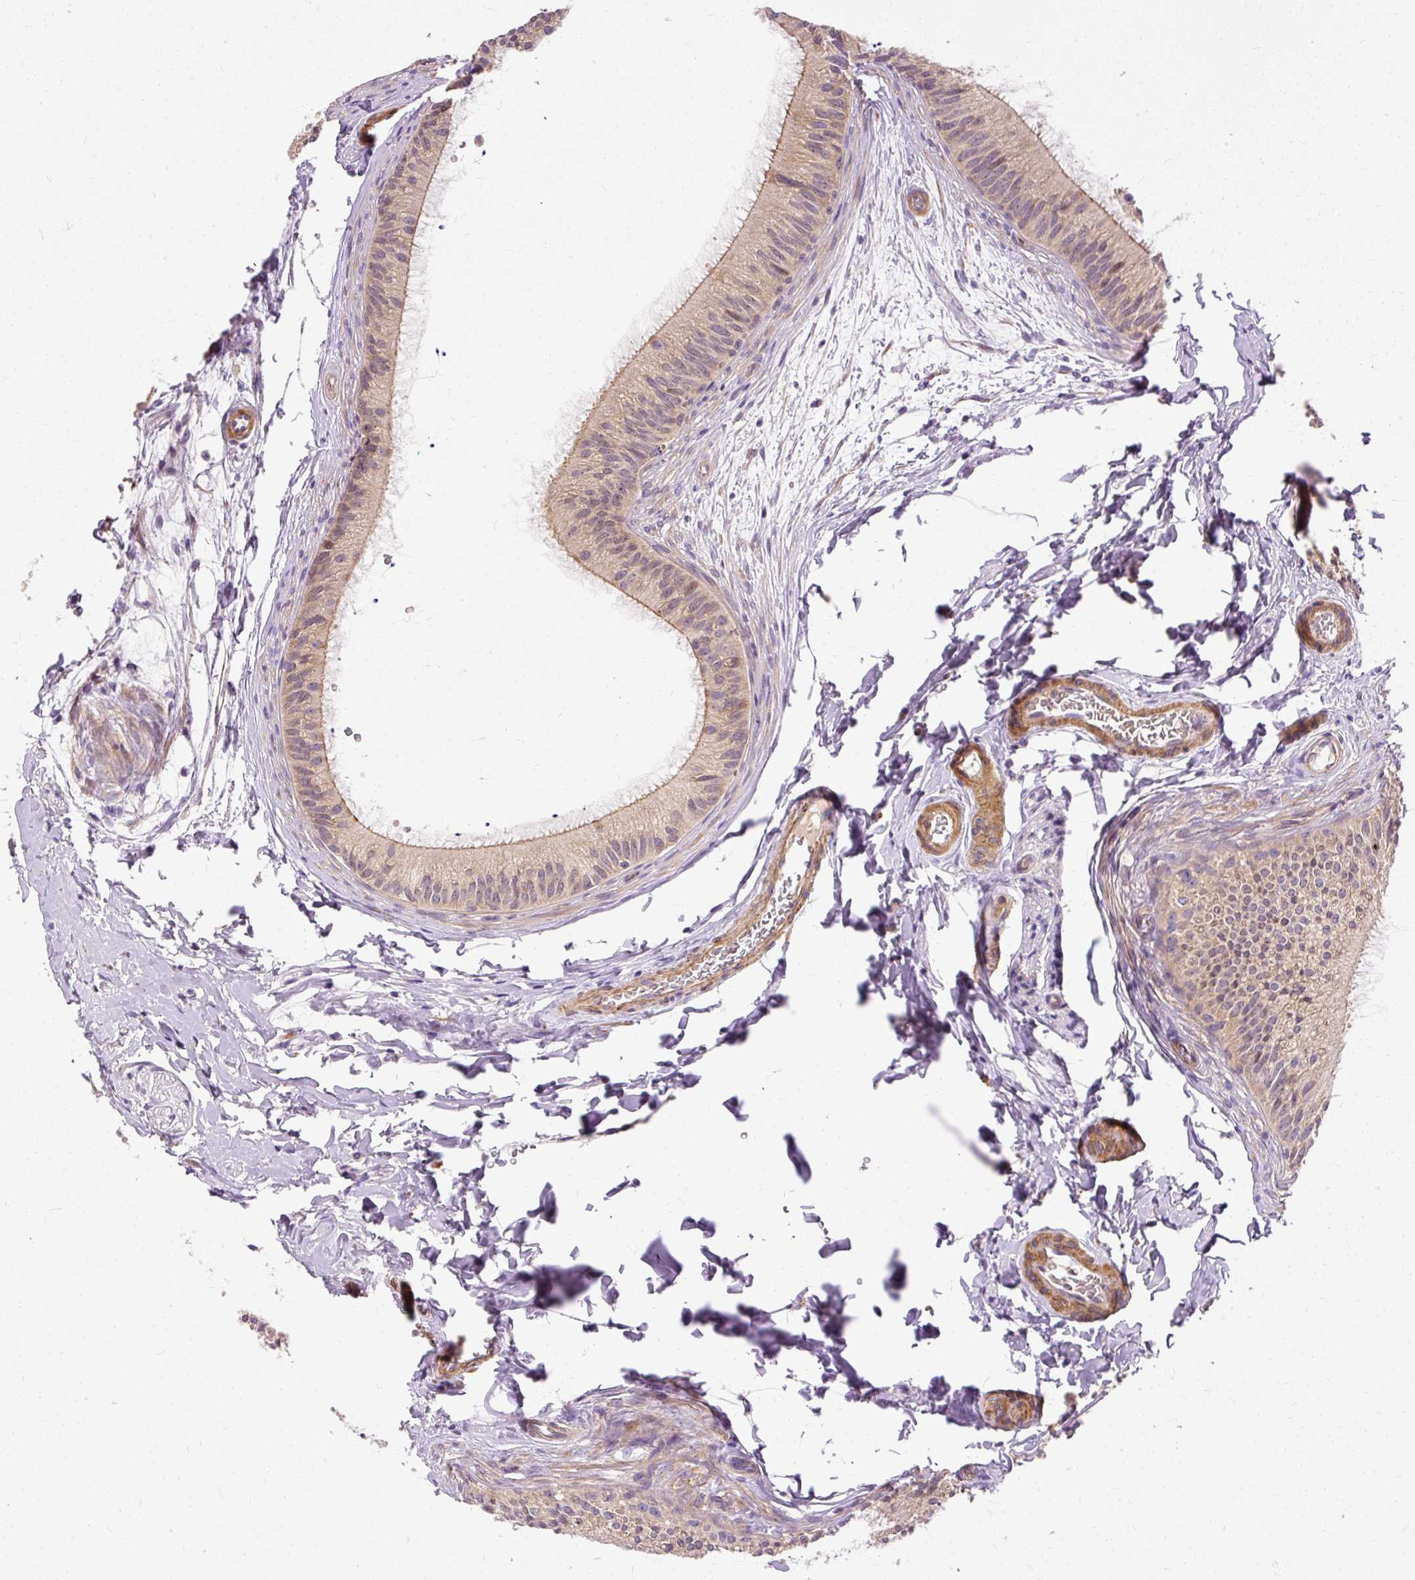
{"staining": {"intensity": "moderate", "quantity": "25%-75%", "location": "cytoplasmic/membranous,nuclear"}, "tissue": "epididymis", "cell_type": "Glandular cells", "image_type": "normal", "snomed": [{"axis": "morphology", "description": "Normal tissue, NOS"}, {"axis": "topography", "description": "Epididymis"}], "caption": "DAB immunohistochemical staining of normal epididymis exhibits moderate cytoplasmic/membranous,nuclear protein staining in about 25%-75% of glandular cells.", "gene": "RIPOR3", "patient": {"sex": "male", "age": 24}}